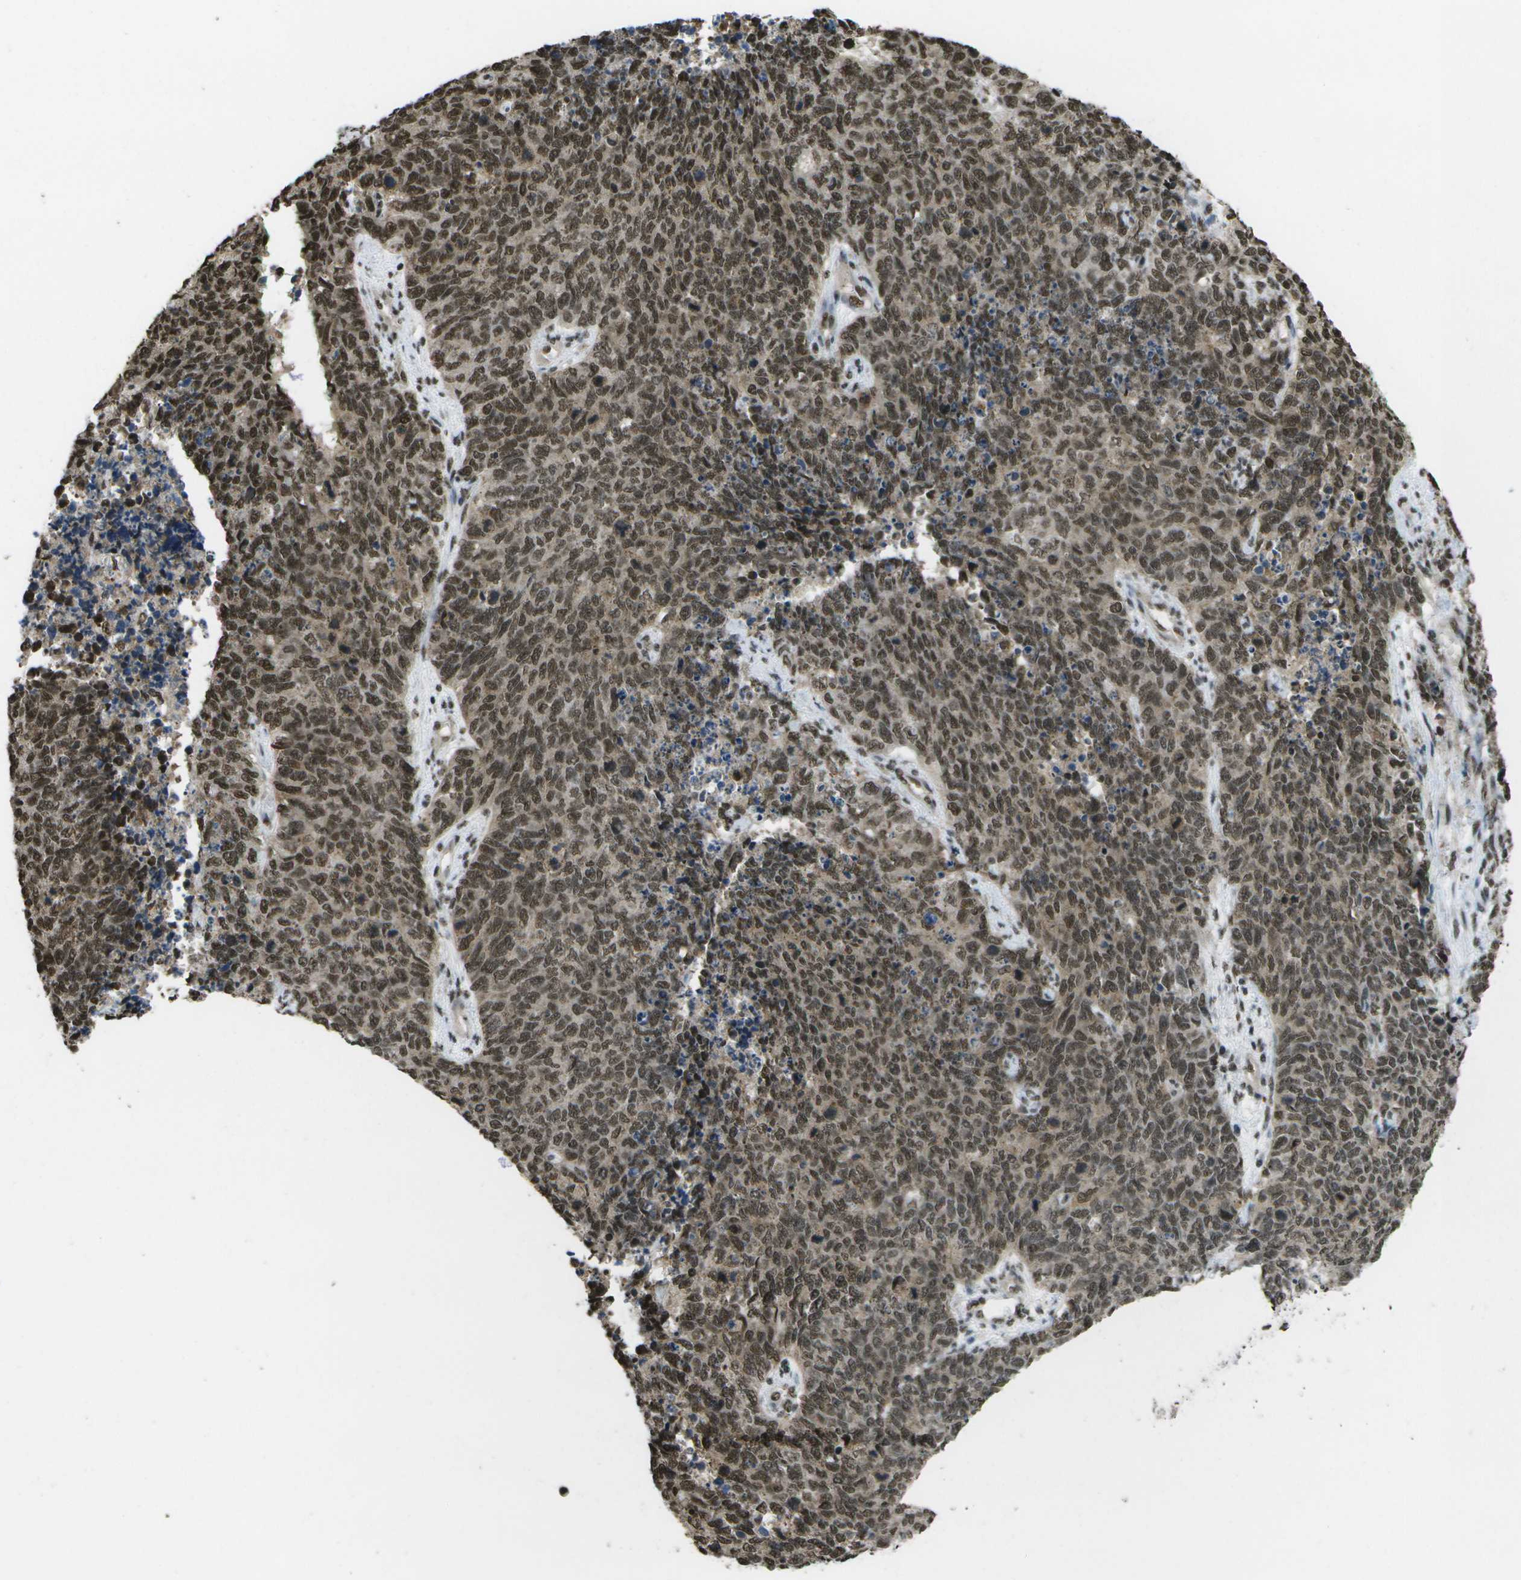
{"staining": {"intensity": "moderate", "quantity": ">75%", "location": "nuclear"}, "tissue": "cervical cancer", "cell_type": "Tumor cells", "image_type": "cancer", "snomed": [{"axis": "morphology", "description": "Squamous cell carcinoma, NOS"}, {"axis": "topography", "description": "Cervix"}], "caption": "Tumor cells demonstrate moderate nuclear positivity in about >75% of cells in cervical squamous cell carcinoma.", "gene": "SPEN", "patient": {"sex": "female", "age": 63}}